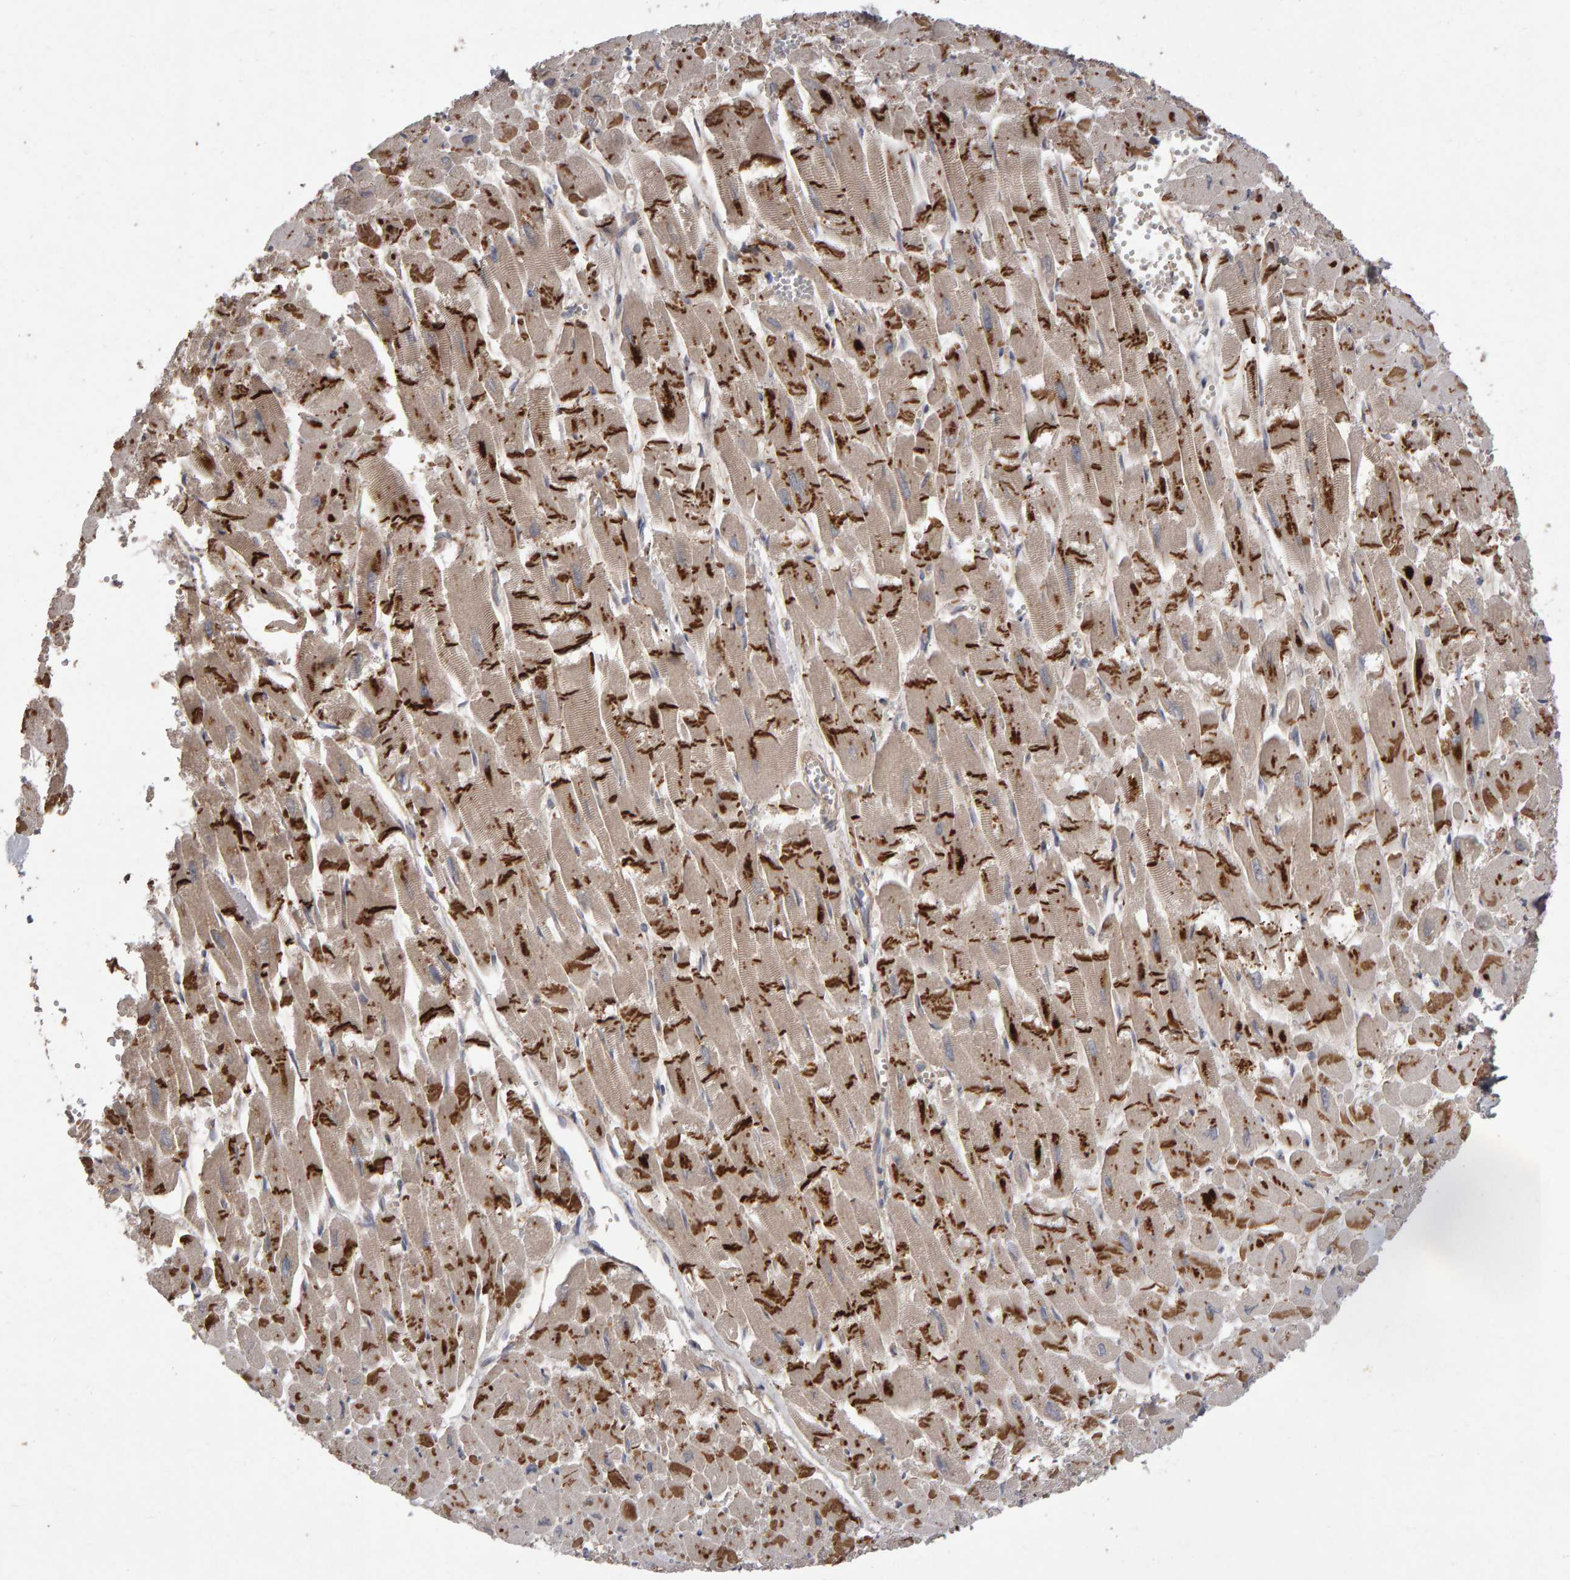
{"staining": {"intensity": "strong", "quantity": "25%-75%", "location": "cytoplasmic/membranous"}, "tissue": "heart muscle", "cell_type": "Cardiomyocytes", "image_type": "normal", "snomed": [{"axis": "morphology", "description": "Normal tissue, NOS"}, {"axis": "topography", "description": "Heart"}], "caption": "IHC micrograph of normal heart muscle stained for a protein (brown), which demonstrates high levels of strong cytoplasmic/membranous staining in about 25%-75% of cardiomyocytes.", "gene": "PGS1", "patient": {"sex": "male", "age": 54}}